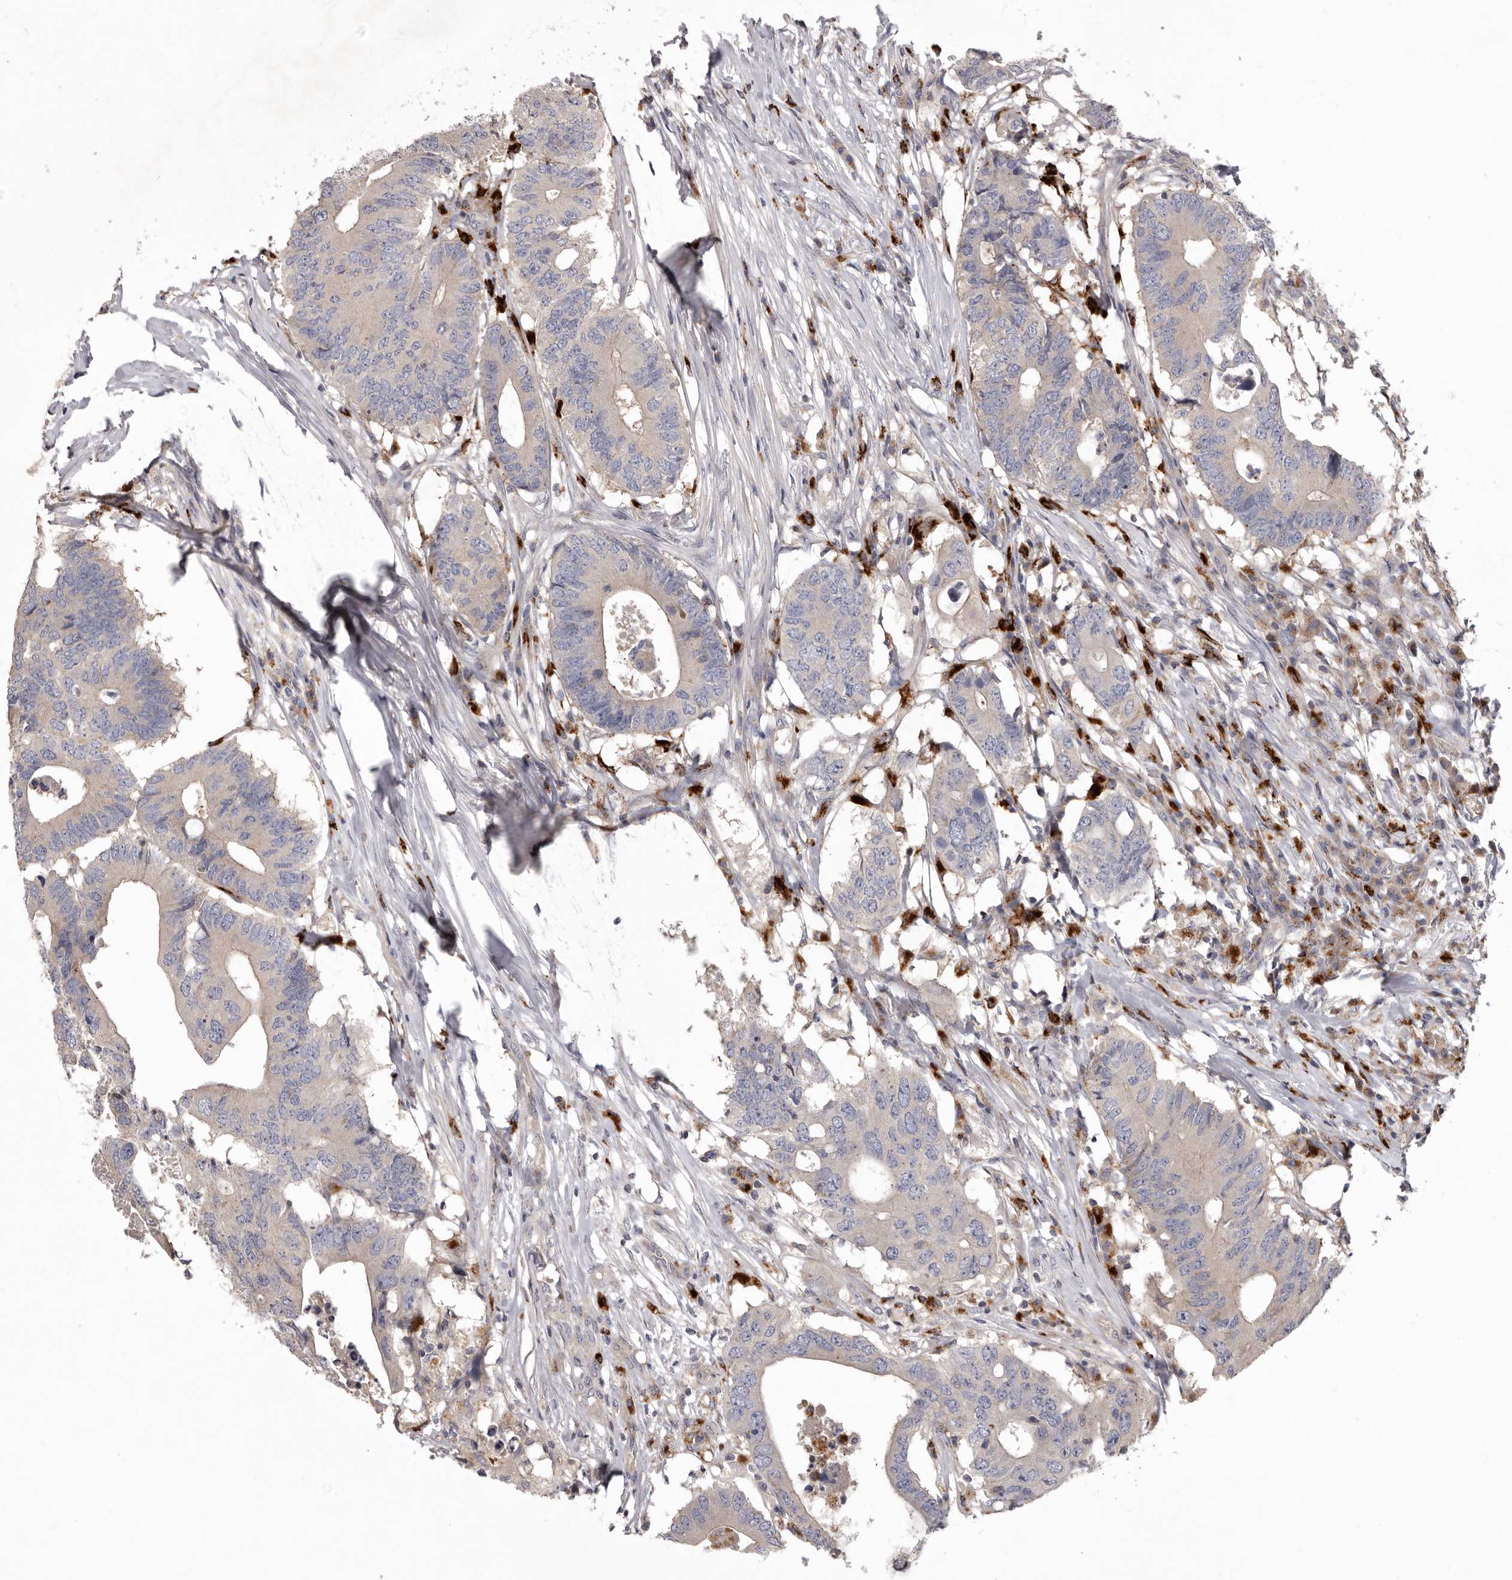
{"staining": {"intensity": "negative", "quantity": "none", "location": "none"}, "tissue": "colorectal cancer", "cell_type": "Tumor cells", "image_type": "cancer", "snomed": [{"axis": "morphology", "description": "Adenocarcinoma, NOS"}, {"axis": "topography", "description": "Colon"}], "caption": "A high-resolution photomicrograph shows IHC staining of adenocarcinoma (colorectal), which demonstrates no significant staining in tumor cells. (Immunohistochemistry (ihc), brightfield microscopy, high magnification).", "gene": "WDR47", "patient": {"sex": "male", "age": 71}}